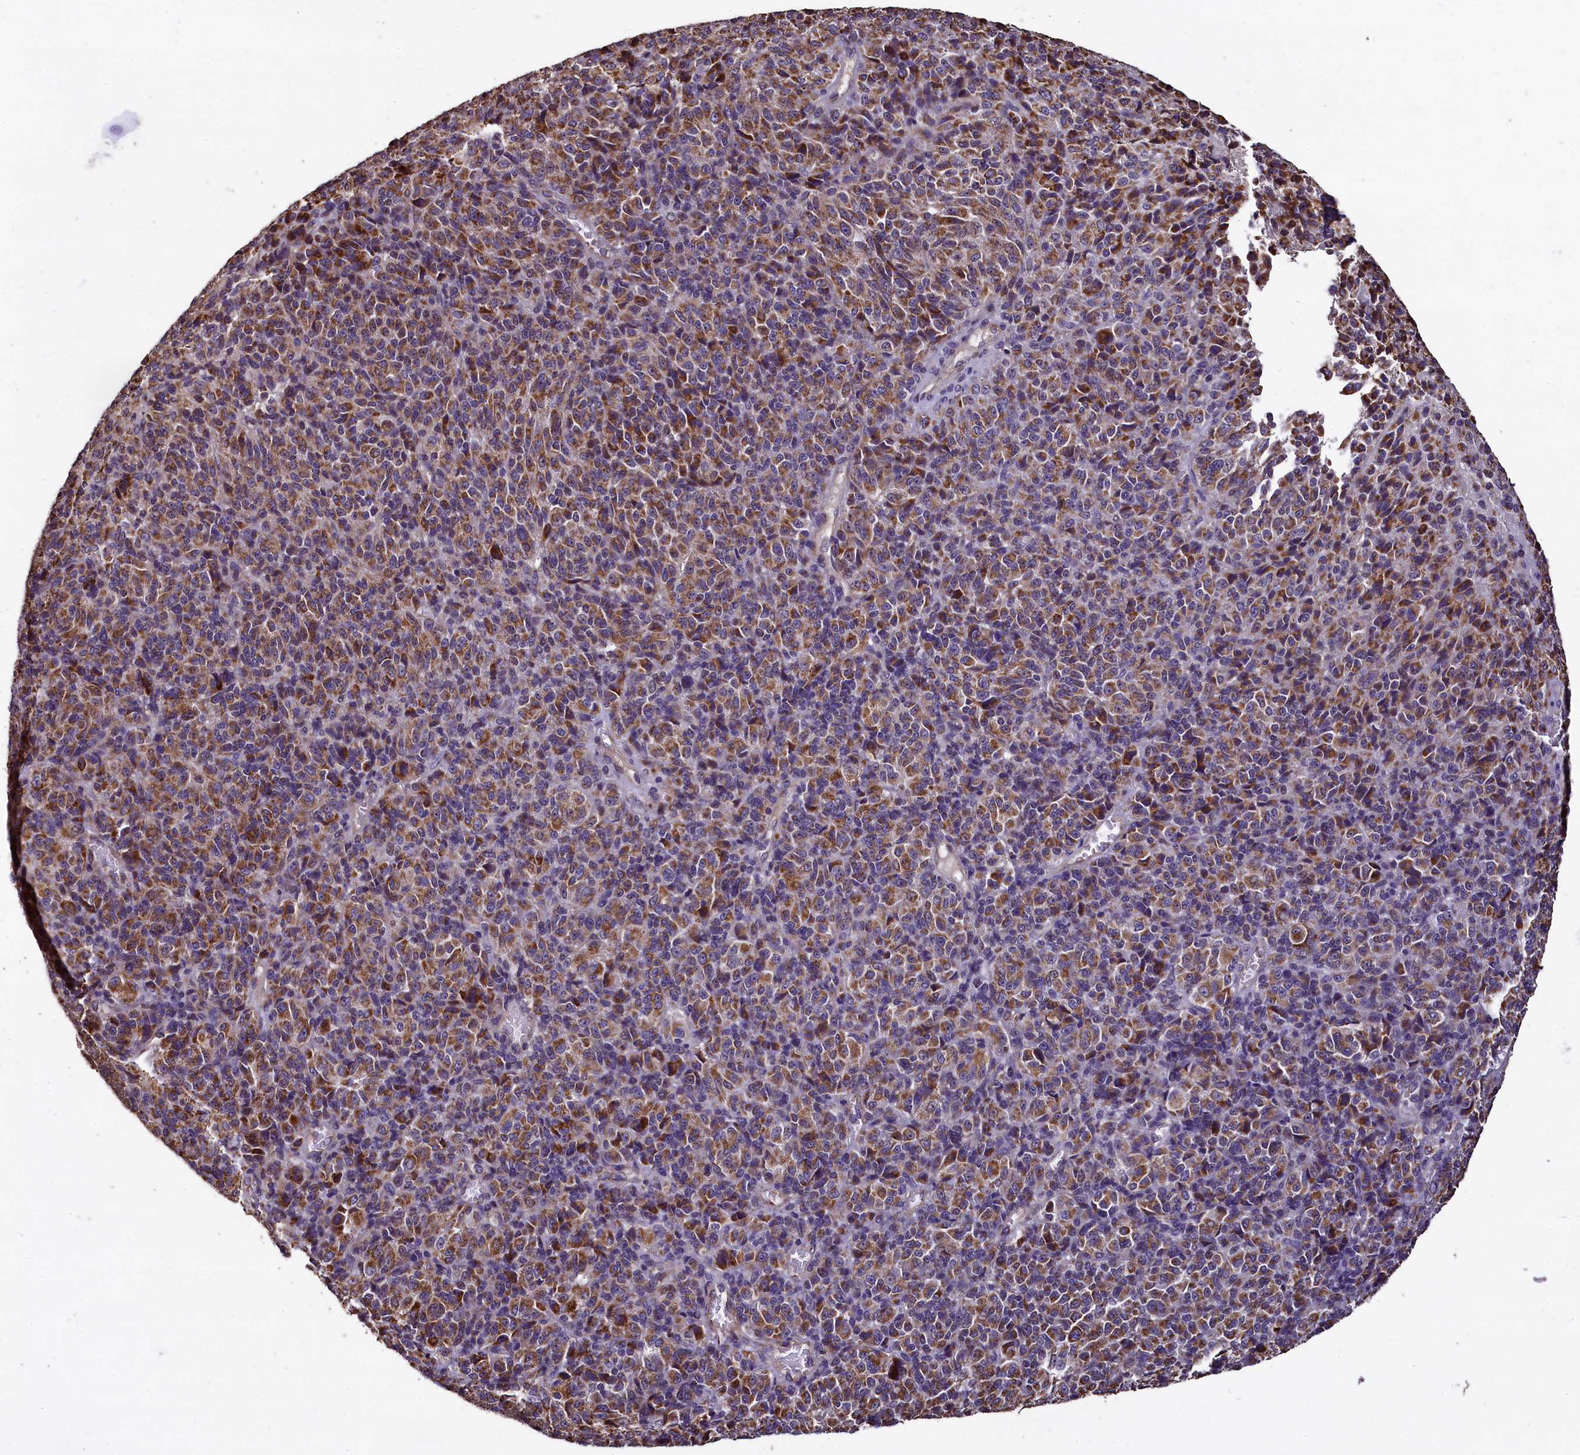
{"staining": {"intensity": "moderate", "quantity": "25%-75%", "location": "cytoplasmic/membranous"}, "tissue": "melanoma", "cell_type": "Tumor cells", "image_type": "cancer", "snomed": [{"axis": "morphology", "description": "Malignant melanoma, Metastatic site"}, {"axis": "topography", "description": "Brain"}], "caption": "Immunohistochemistry (DAB) staining of human melanoma reveals moderate cytoplasmic/membranous protein staining in approximately 25%-75% of tumor cells.", "gene": "COQ9", "patient": {"sex": "female", "age": 56}}